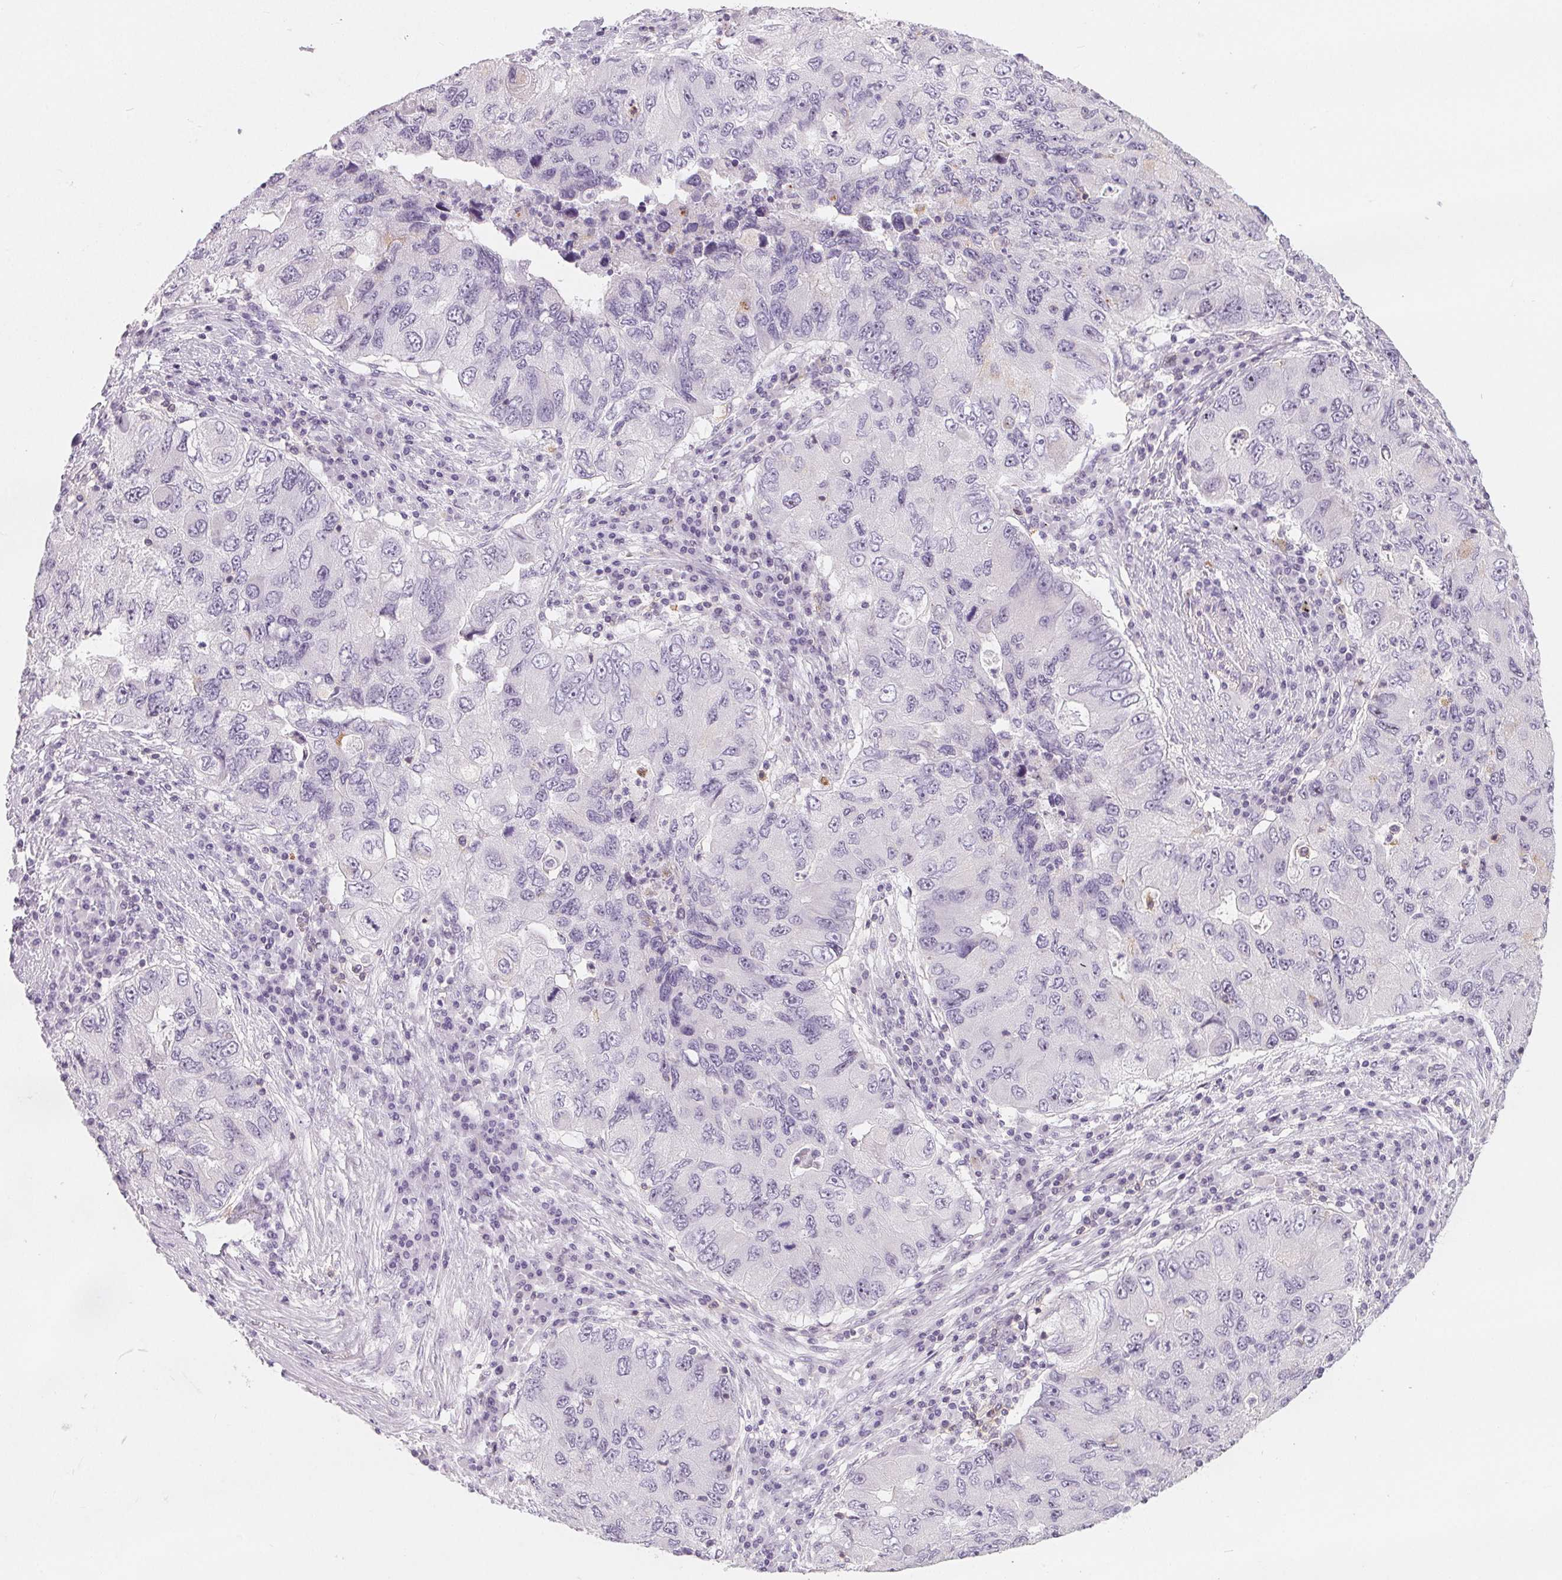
{"staining": {"intensity": "negative", "quantity": "none", "location": "none"}, "tissue": "lung cancer", "cell_type": "Tumor cells", "image_type": "cancer", "snomed": [{"axis": "morphology", "description": "Adenocarcinoma, NOS"}, {"axis": "morphology", "description": "Adenocarcinoma, metastatic, NOS"}, {"axis": "topography", "description": "Lymph node"}, {"axis": "topography", "description": "Lung"}], "caption": "Immunohistochemical staining of human adenocarcinoma (lung) shows no significant expression in tumor cells.", "gene": "CD69", "patient": {"sex": "female", "age": 54}}